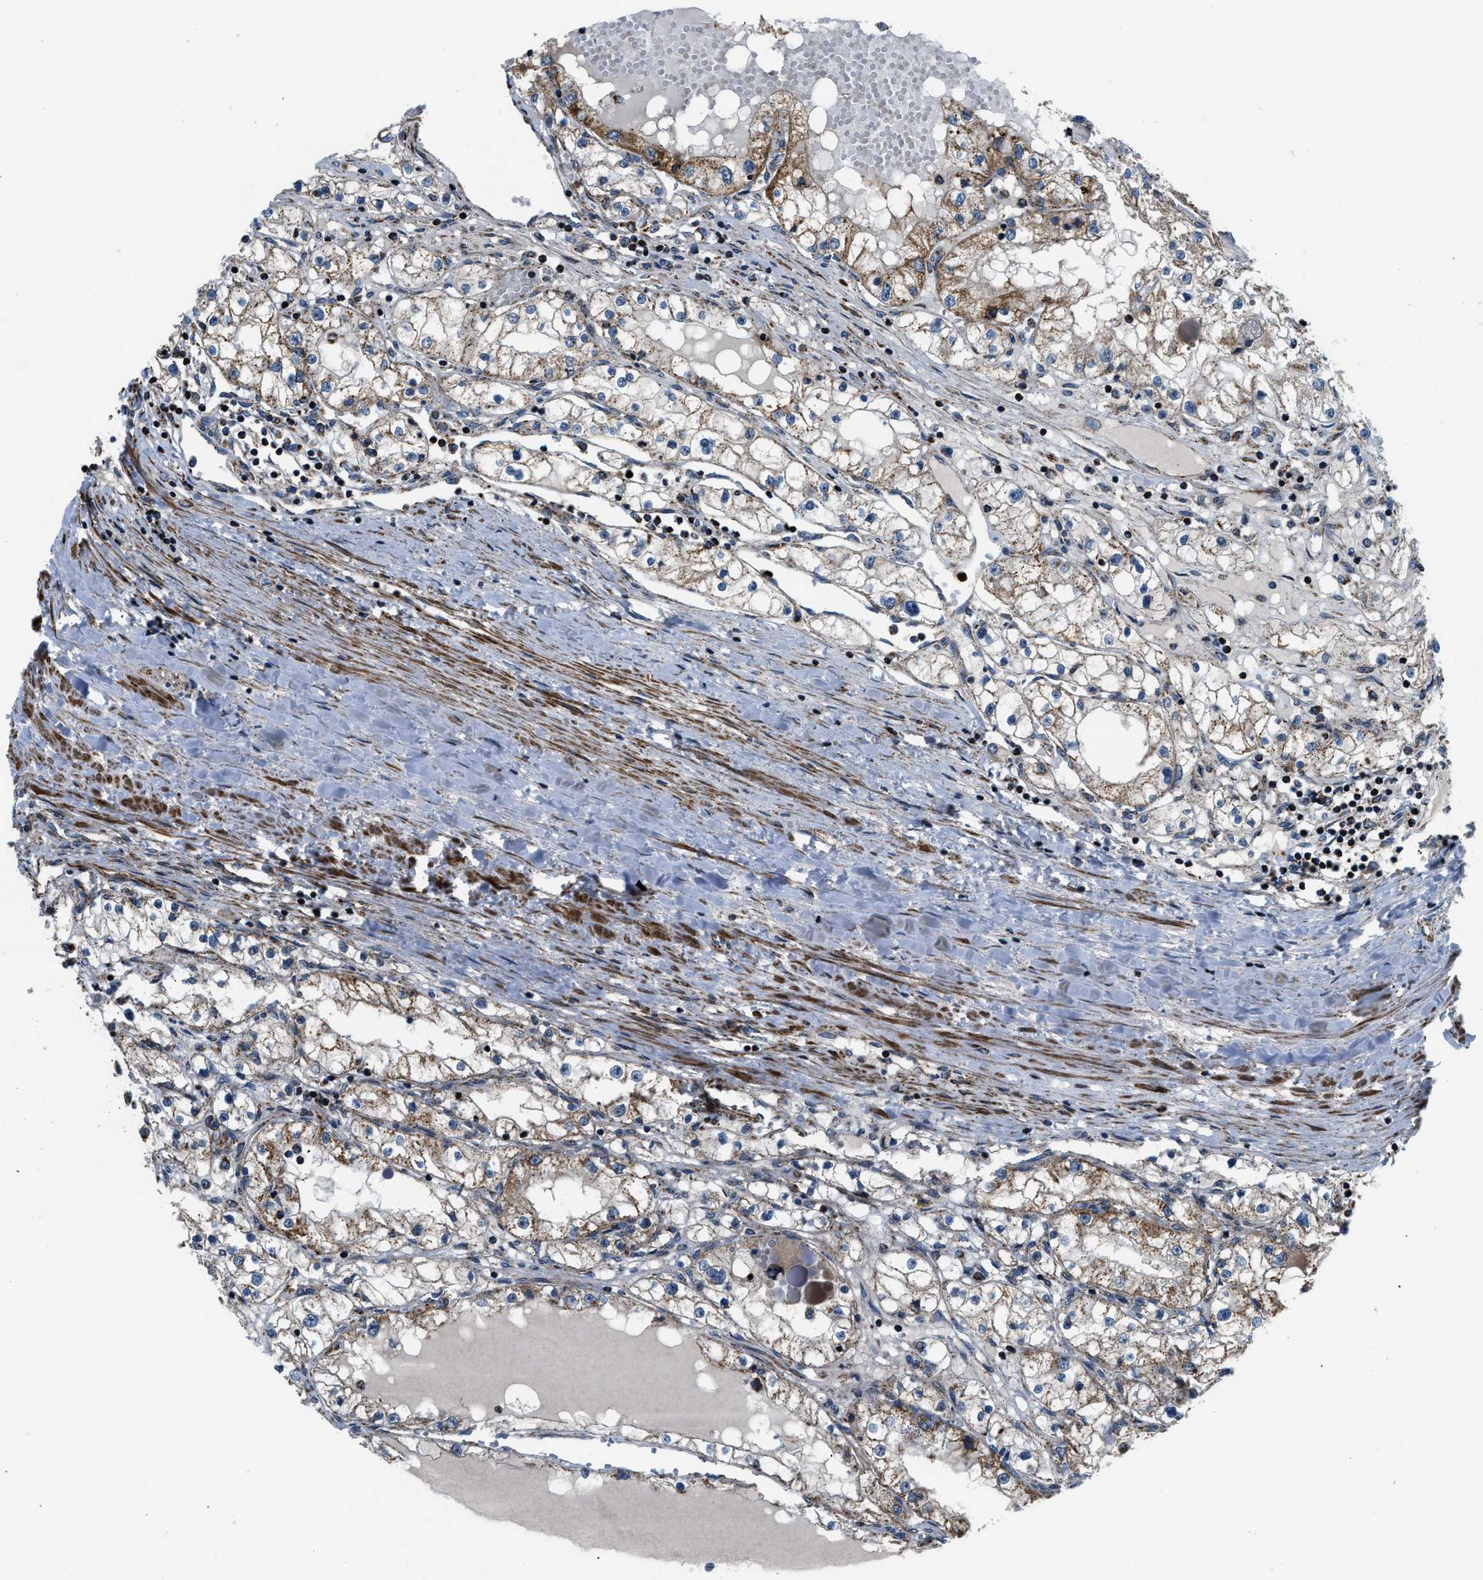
{"staining": {"intensity": "moderate", "quantity": "25%-75%", "location": "cytoplasmic/membranous"}, "tissue": "renal cancer", "cell_type": "Tumor cells", "image_type": "cancer", "snomed": [{"axis": "morphology", "description": "Adenocarcinoma, NOS"}, {"axis": "topography", "description": "Kidney"}], "caption": "Immunohistochemical staining of human adenocarcinoma (renal) exhibits medium levels of moderate cytoplasmic/membranous staining in approximately 25%-75% of tumor cells.", "gene": "GSDME", "patient": {"sex": "male", "age": 68}}